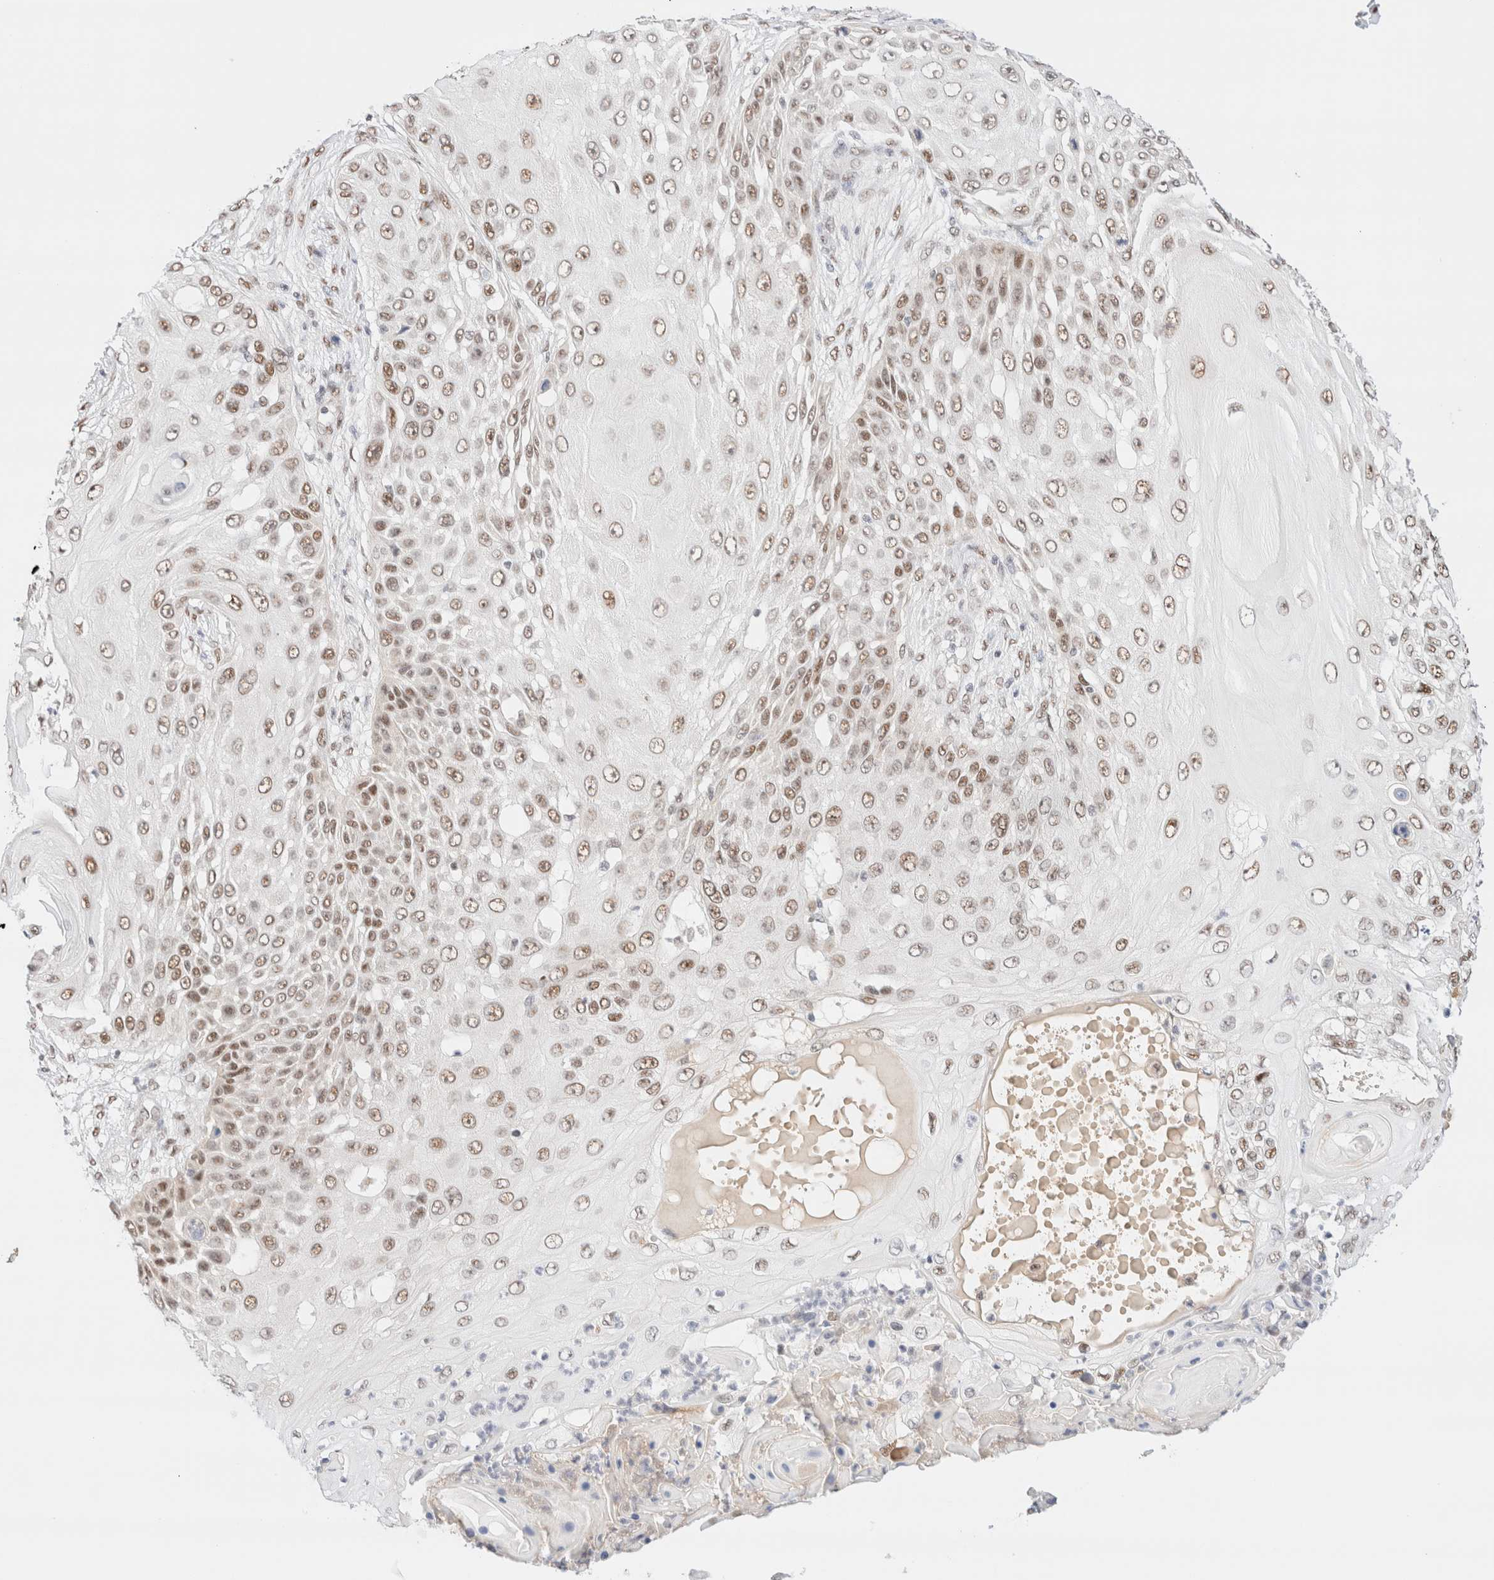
{"staining": {"intensity": "moderate", "quantity": ">75%", "location": "nuclear"}, "tissue": "skin cancer", "cell_type": "Tumor cells", "image_type": "cancer", "snomed": [{"axis": "morphology", "description": "Squamous cell carcinoma, NOS"}, {"axis": "topography", "description": "Skin"}], "caption": "This photomicrograph shows skin cancer (squamous cell carcinoma) stained with immunohistochemistry (IHC) to label a protein in brown. The nuclear of tumor cells show moderate positivity for the protein. Nuclei are counter-stained blue.", "gene": "CIC", "patient": {"sex": "female", "age": 44}}